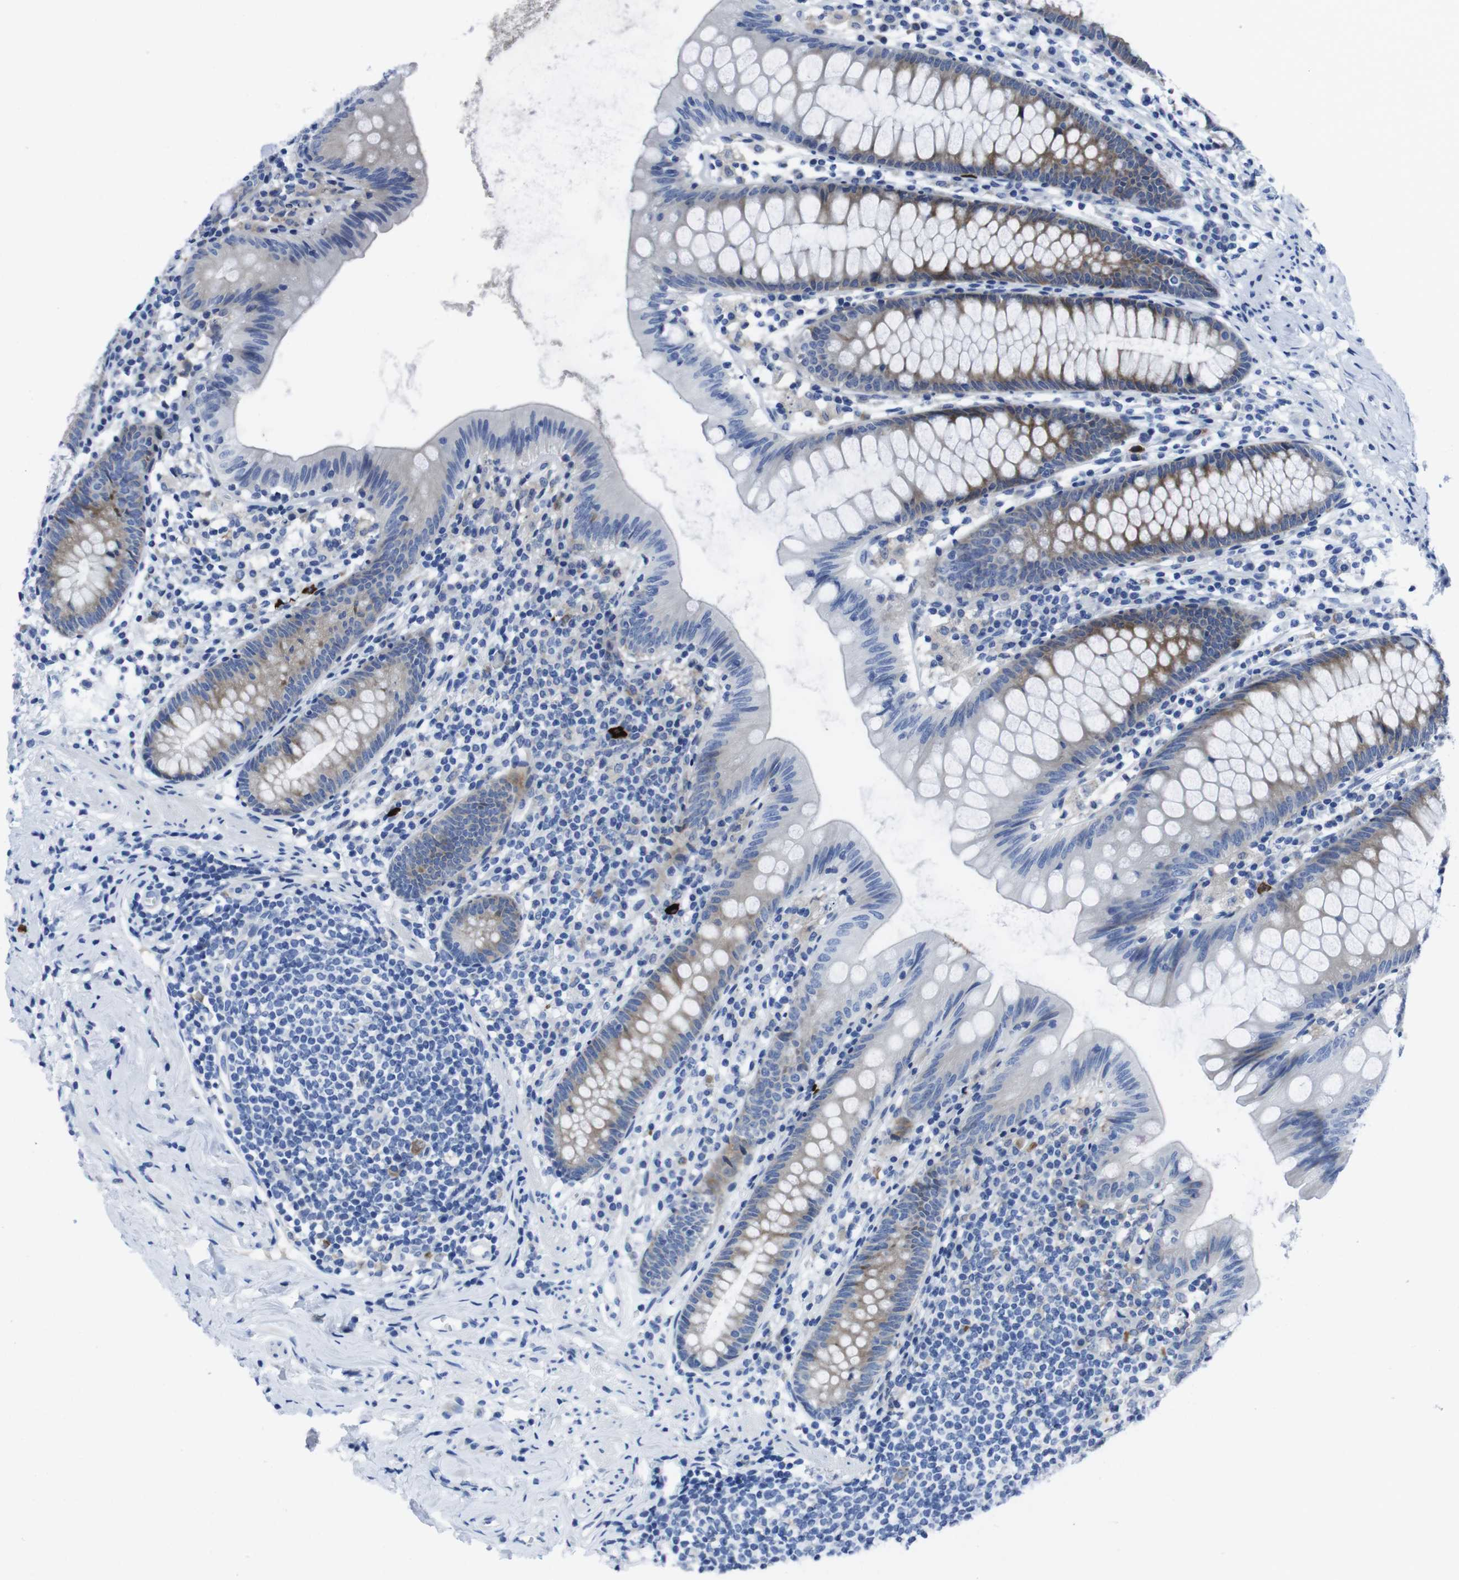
{"staining": {"intensity": "weak", "quantity": "25%-75%", "location": "cytoplasmic/membranous"}, "tissue": "appendix", "cell_type": "Glandular cells", "image_type": "normal", "snomed": [{"axis": "morphology", "description": "Normal tissue, NOS"}, {"axis": "topography", "description": "Appendix"}], "caption": "This is an image of immunohistochemistry staining of normal appendix, which shows weak staining in the cytoplasmic/membranous of glandular cells.", "gene": "EIF4A1", "patient": {"sex": "male", "age": 52}}